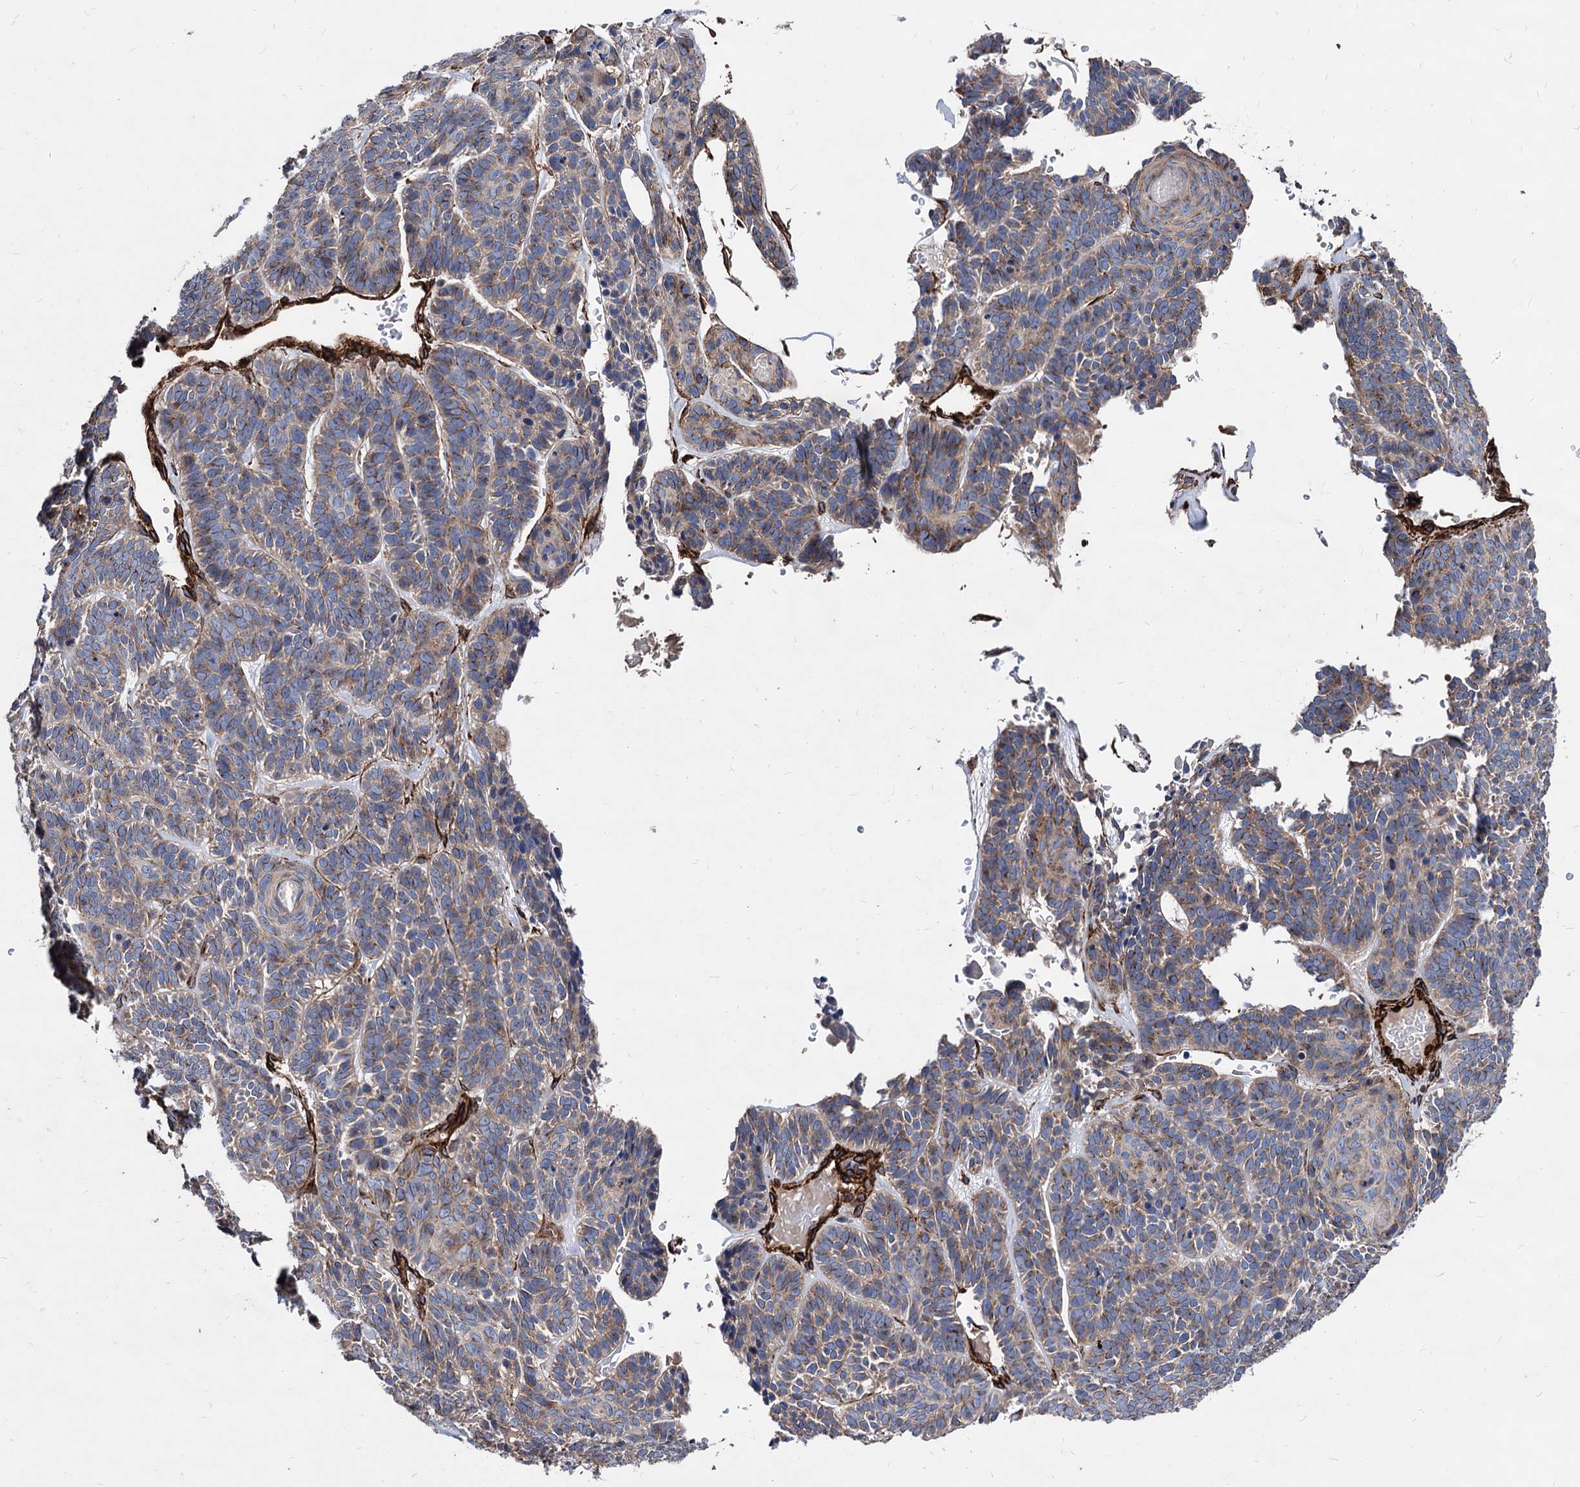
{"staining": {"intensity": "moderate", "quantity": "25%-75%", "location": "cytoplasmic/membranous"}, "tissue": "skin cancer", "cell_type": "Tumor cells", "image_type": "cancer", "snomed": [{"axis": "morphology", "description": "Basal cell carcinoma"}, {"axis": "topography", "description": "Skin"}], "caption": "DAB immunohistochemical staining of skin cancer (basal cell carcinoma) displays moderate cytoplasmic/membranous protein staining in about 25%-75% of tumor cells. Using DAB (3,3'-diaminobenzidine) (brown) and hematoxylin (blue) stains, captured at high magnification using brightfield microscopy.", "gene": "WDR11", "patient": {"sex": "male", "age": 85}}